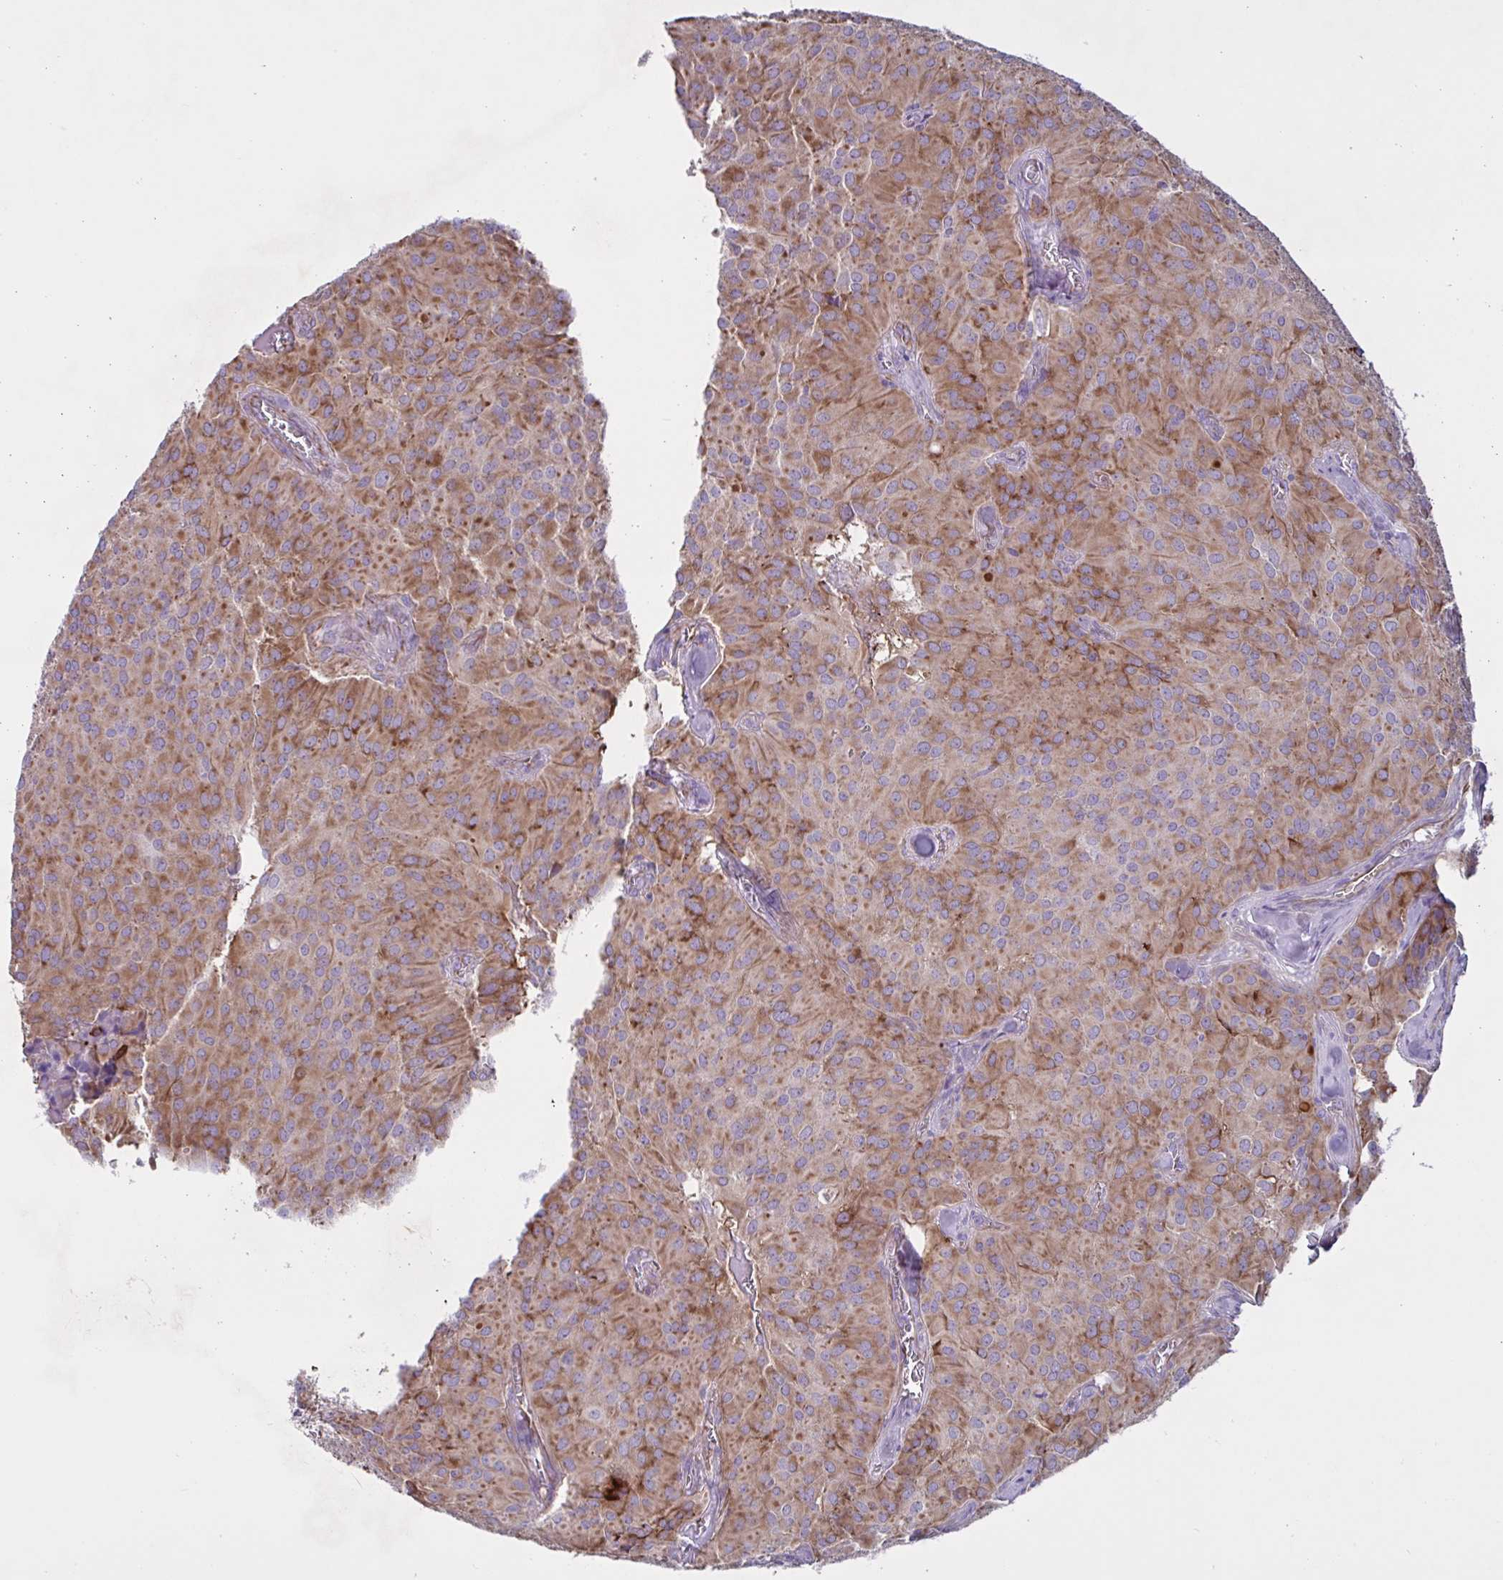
{"staining": {"intensity": "moderate", "quantity": ">75%", "location": "cytoplasmic/membranous"}, "tissue": "glioma", "cell_type": "Tumor cells", "image_type": "cancer", "snomed": [{"axis": "morphology", "description": "Glioma, malignant, Low grade"}, {"axis": "topography", "description": "Brain"}], "caption": "Protein expression analysis of human glioma reveals moderate cytoplasmic/membranous expression in about >75% of tumor cells.", "gene": "TMEM86B", "patient": {"sex": "male", "age": 42}}